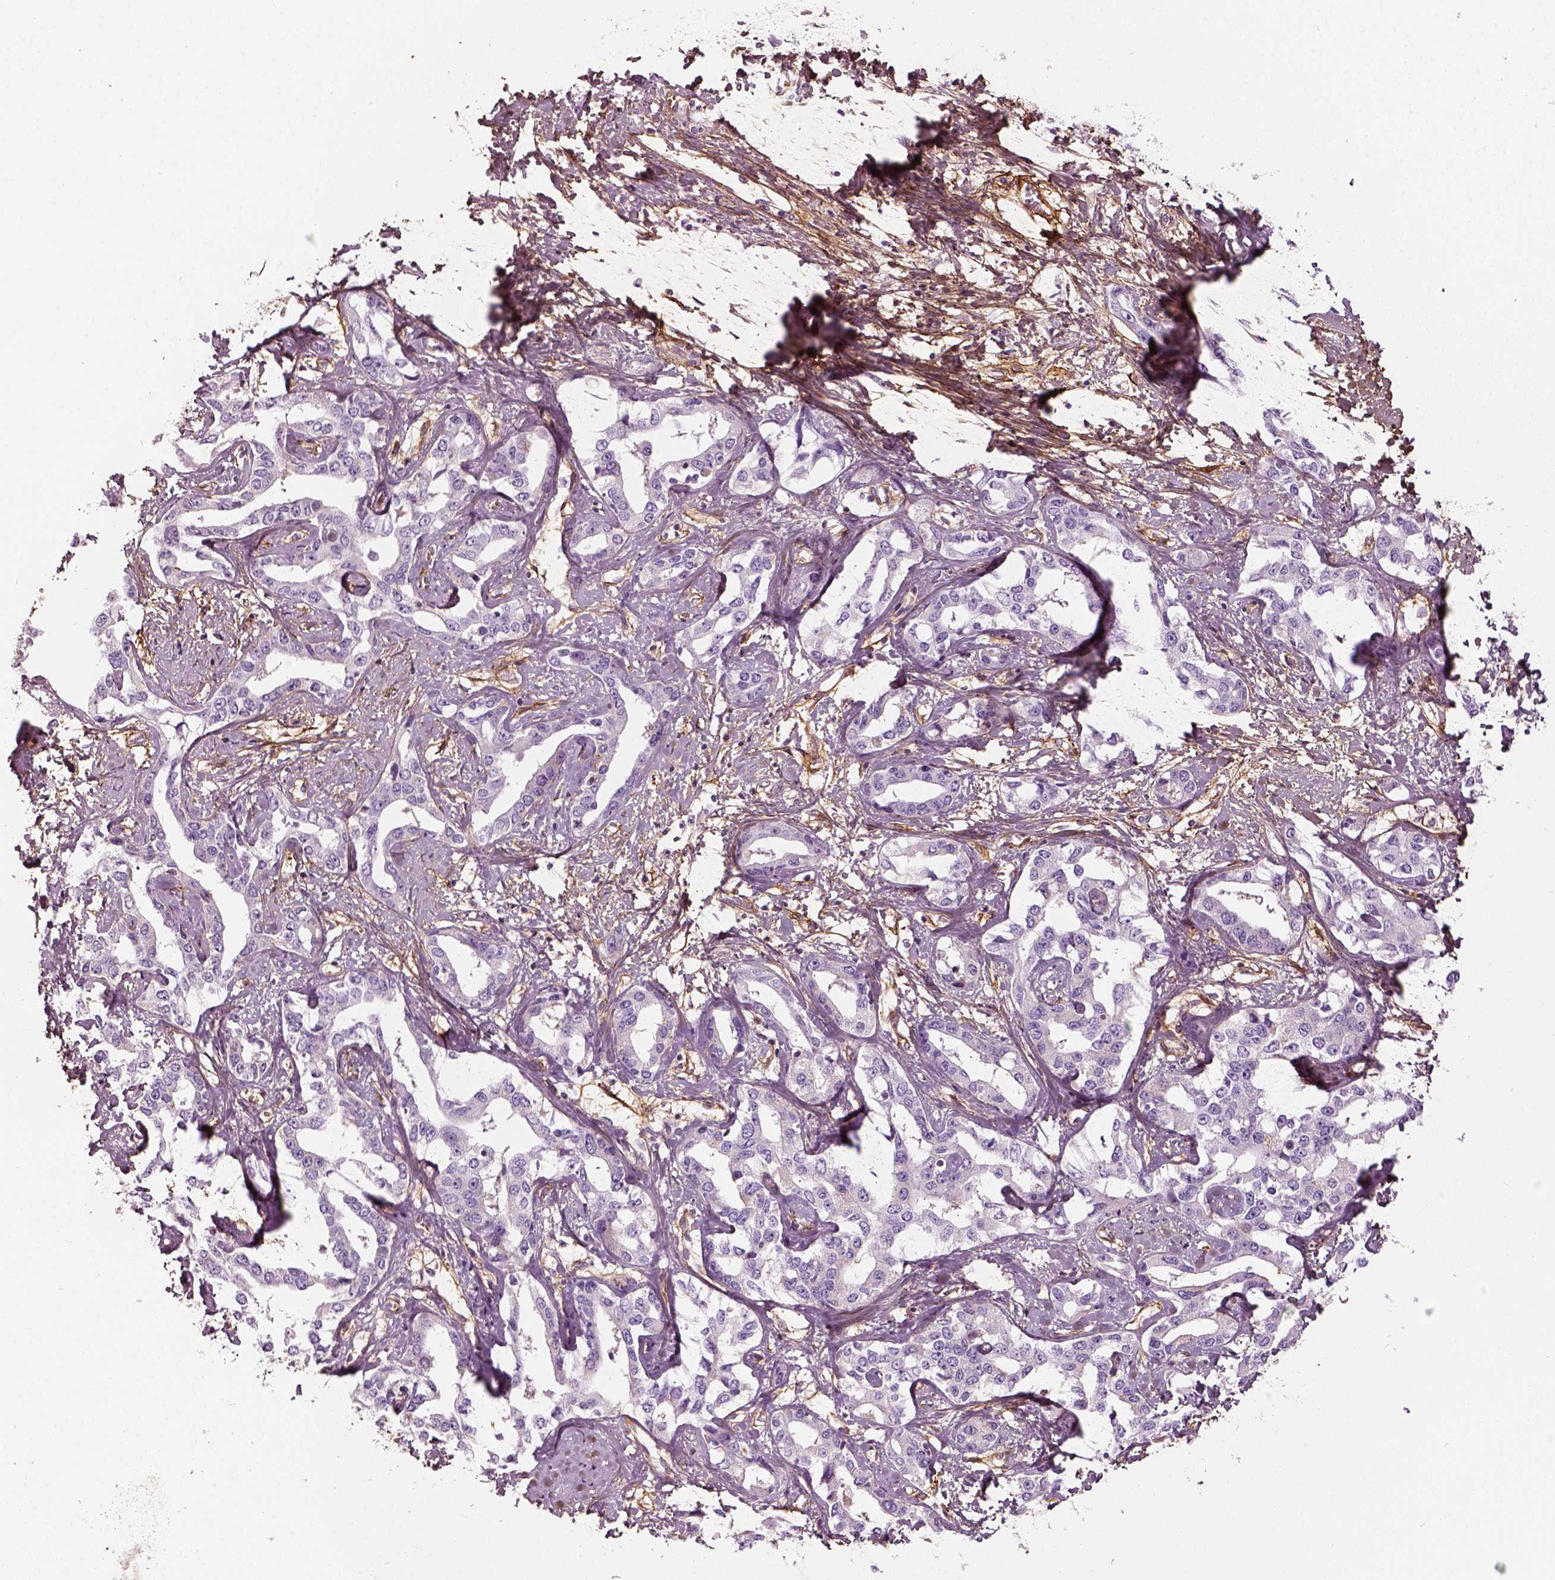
{"staining": {"intensity": "negative", "quantity": "none", "location": "none"}, "tissue": "liver cancer", "cell_type": "Tumor cells", "image_type": "cancer", "snomed": [{"axis": "morphology", "description": "Cholangiocarcinoma"}, {"axis": "topography", "description": "Liver"}], "caption": "A high-resolution image shows immunohistochemistry staining of cholangiocarcinoma (liver), which reveals no significant positivity in tumor cells.", "gene": "COL6A2", "patient": {"sex": "male", "age": 59}}